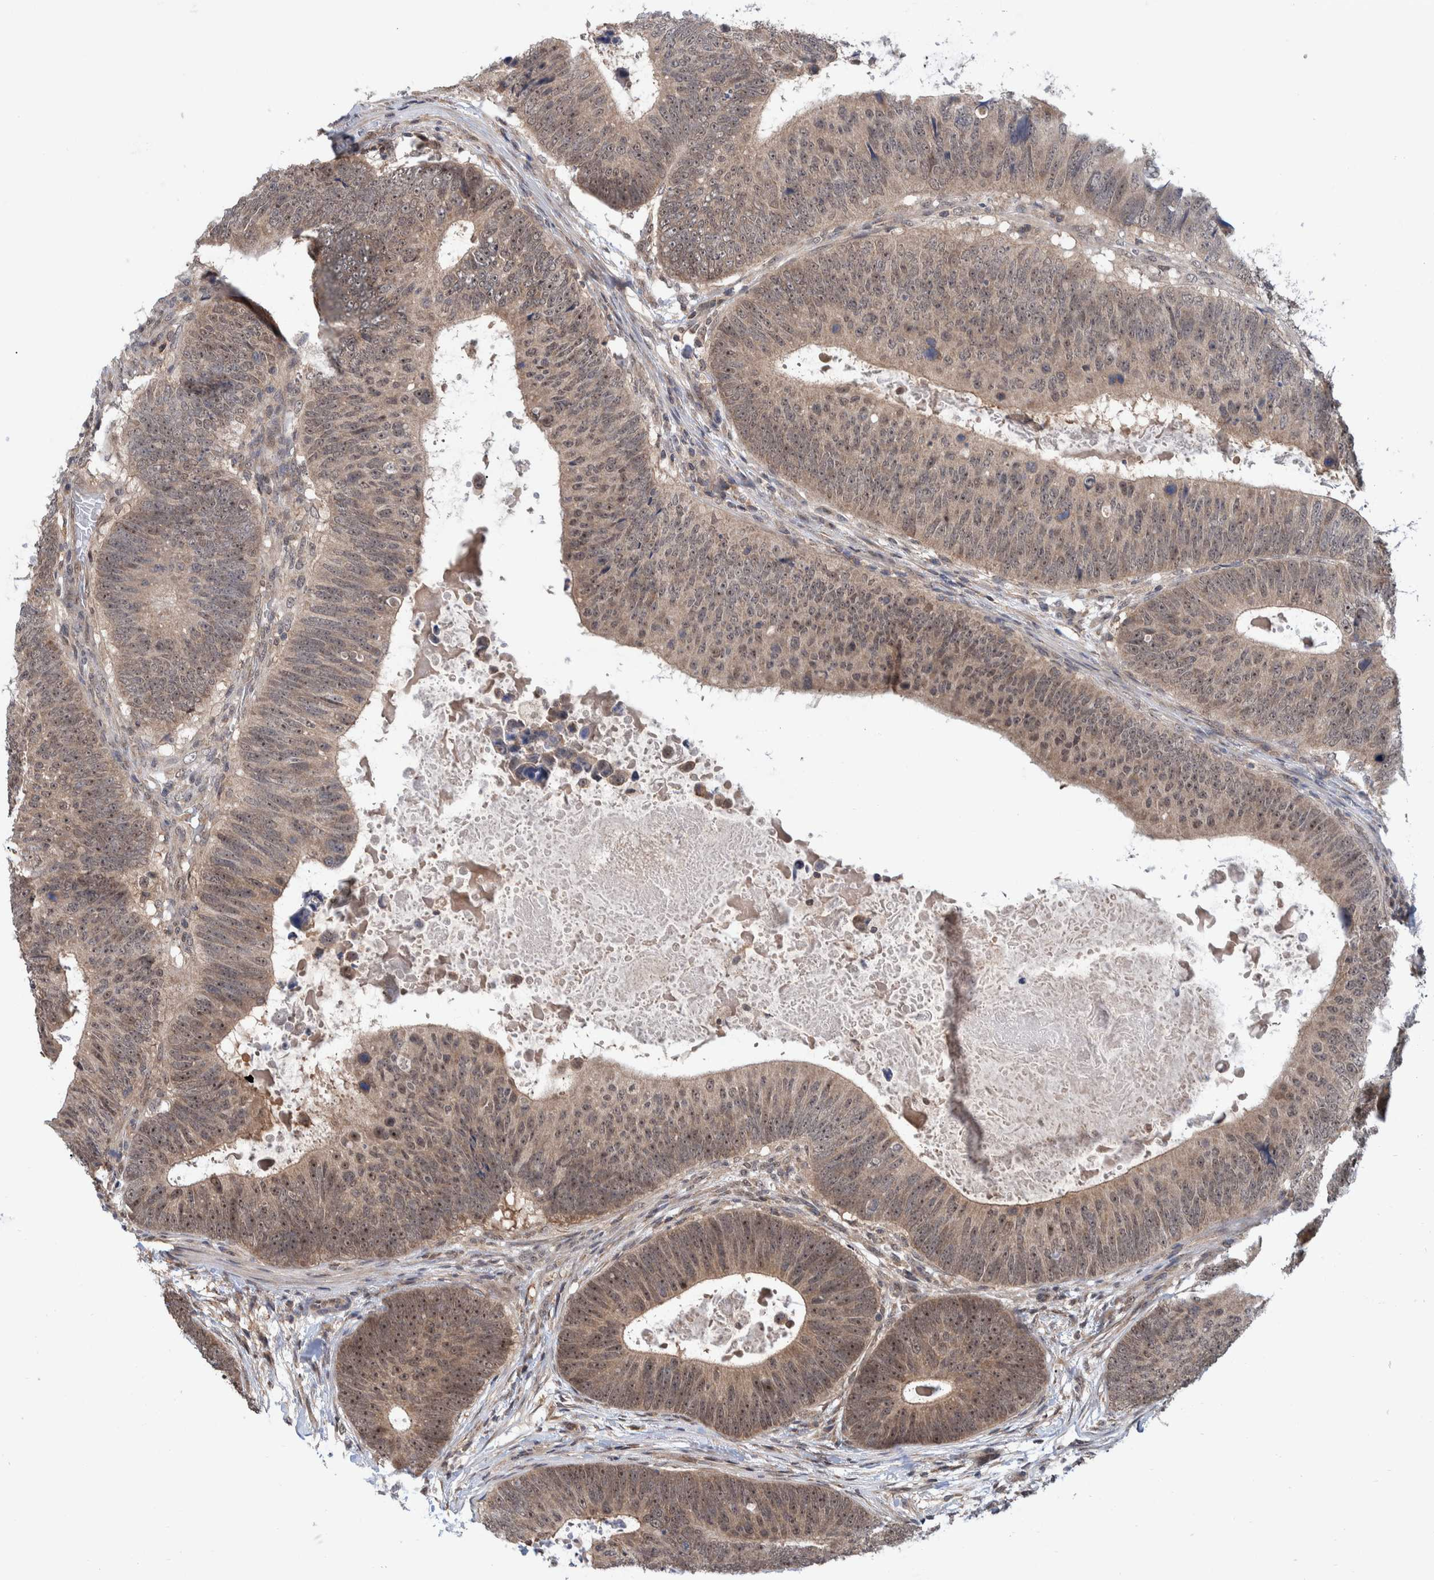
{"staining": {"intensity": "moderate", "quantity": ">75%", "location": "cytoplasmic/membranous,nuclear"}, "tissue": "colorectal cancer", "cell_type": "Tumor cells", "image_type": "cancer", "snomed": [{"axis": "morphology", "description": "Adenocarcinoma, NOS"}, {"axis": "topography", "description": "Colon"}], "caption": "Colorectal adenocarcinoma tissue displays moderate cytoplasmic/membranous and nuclear staining in about >75% of tumor cells The staining was performed using DAB (3,3'-diaminobenzidine) to visualize the protein expression in brown, while the nuclei were stained in blue with hematoxylin (Magnification: 20x).", "gene": "PLPBP", "patient": {"sex": "male", "age": 56}}